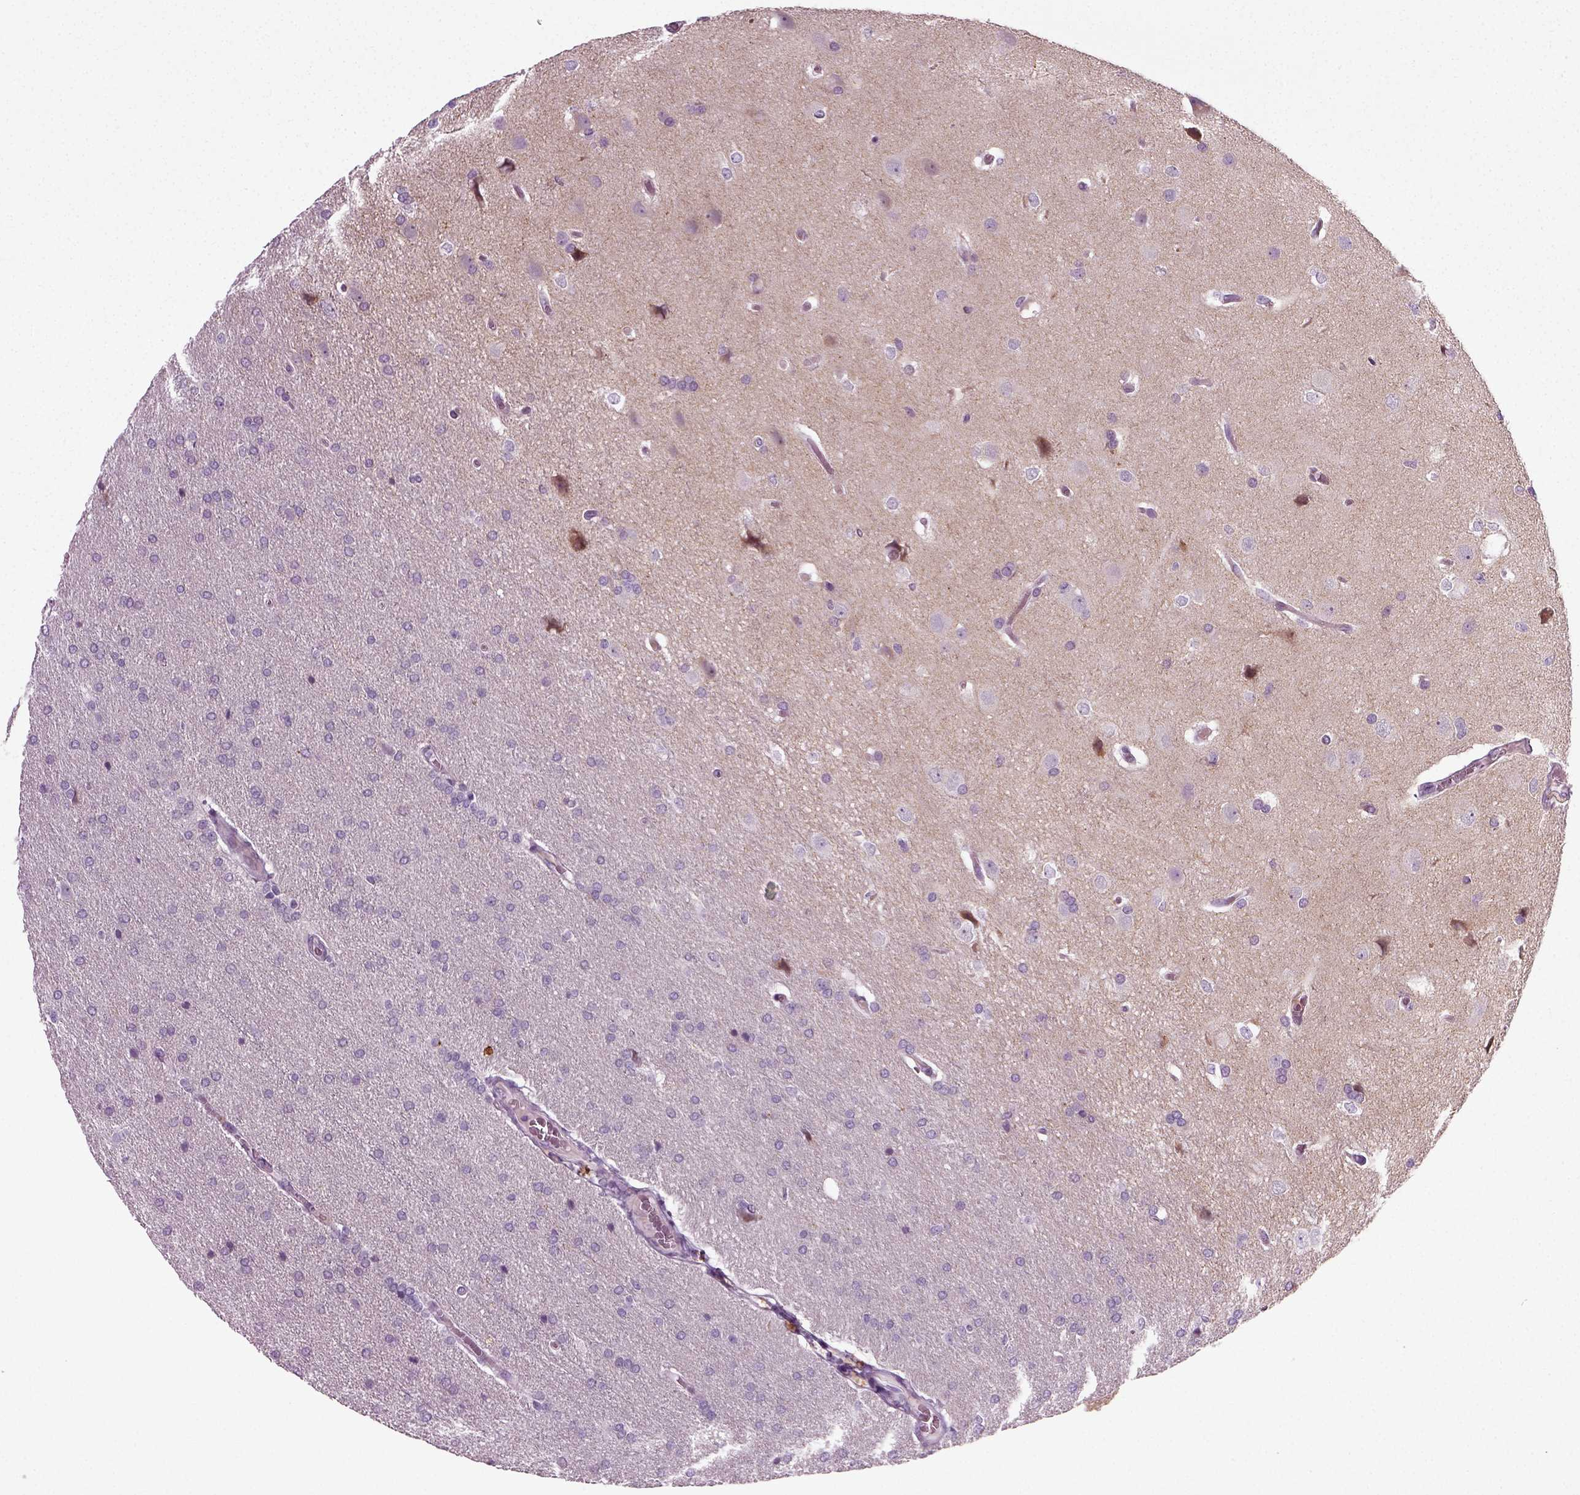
{"staining": {"intensity": "negative", "quantity": "none", "location": "none"}, "tissue": "glioma", "cell_type": "Tumor cells", "image_type": "cancer", "snomed": [{"axis": "morphology", "description": "Glioma, malignant, Low grade"}, {"axis": "topography", "description": "Brain"}], "caption": "Immunohistochemical staining of malignant glioma (low-grade) reveals no significant positivity in tumor cells.", "gene": "SCG5", "patient": {"sex": "female", "age": 32}}